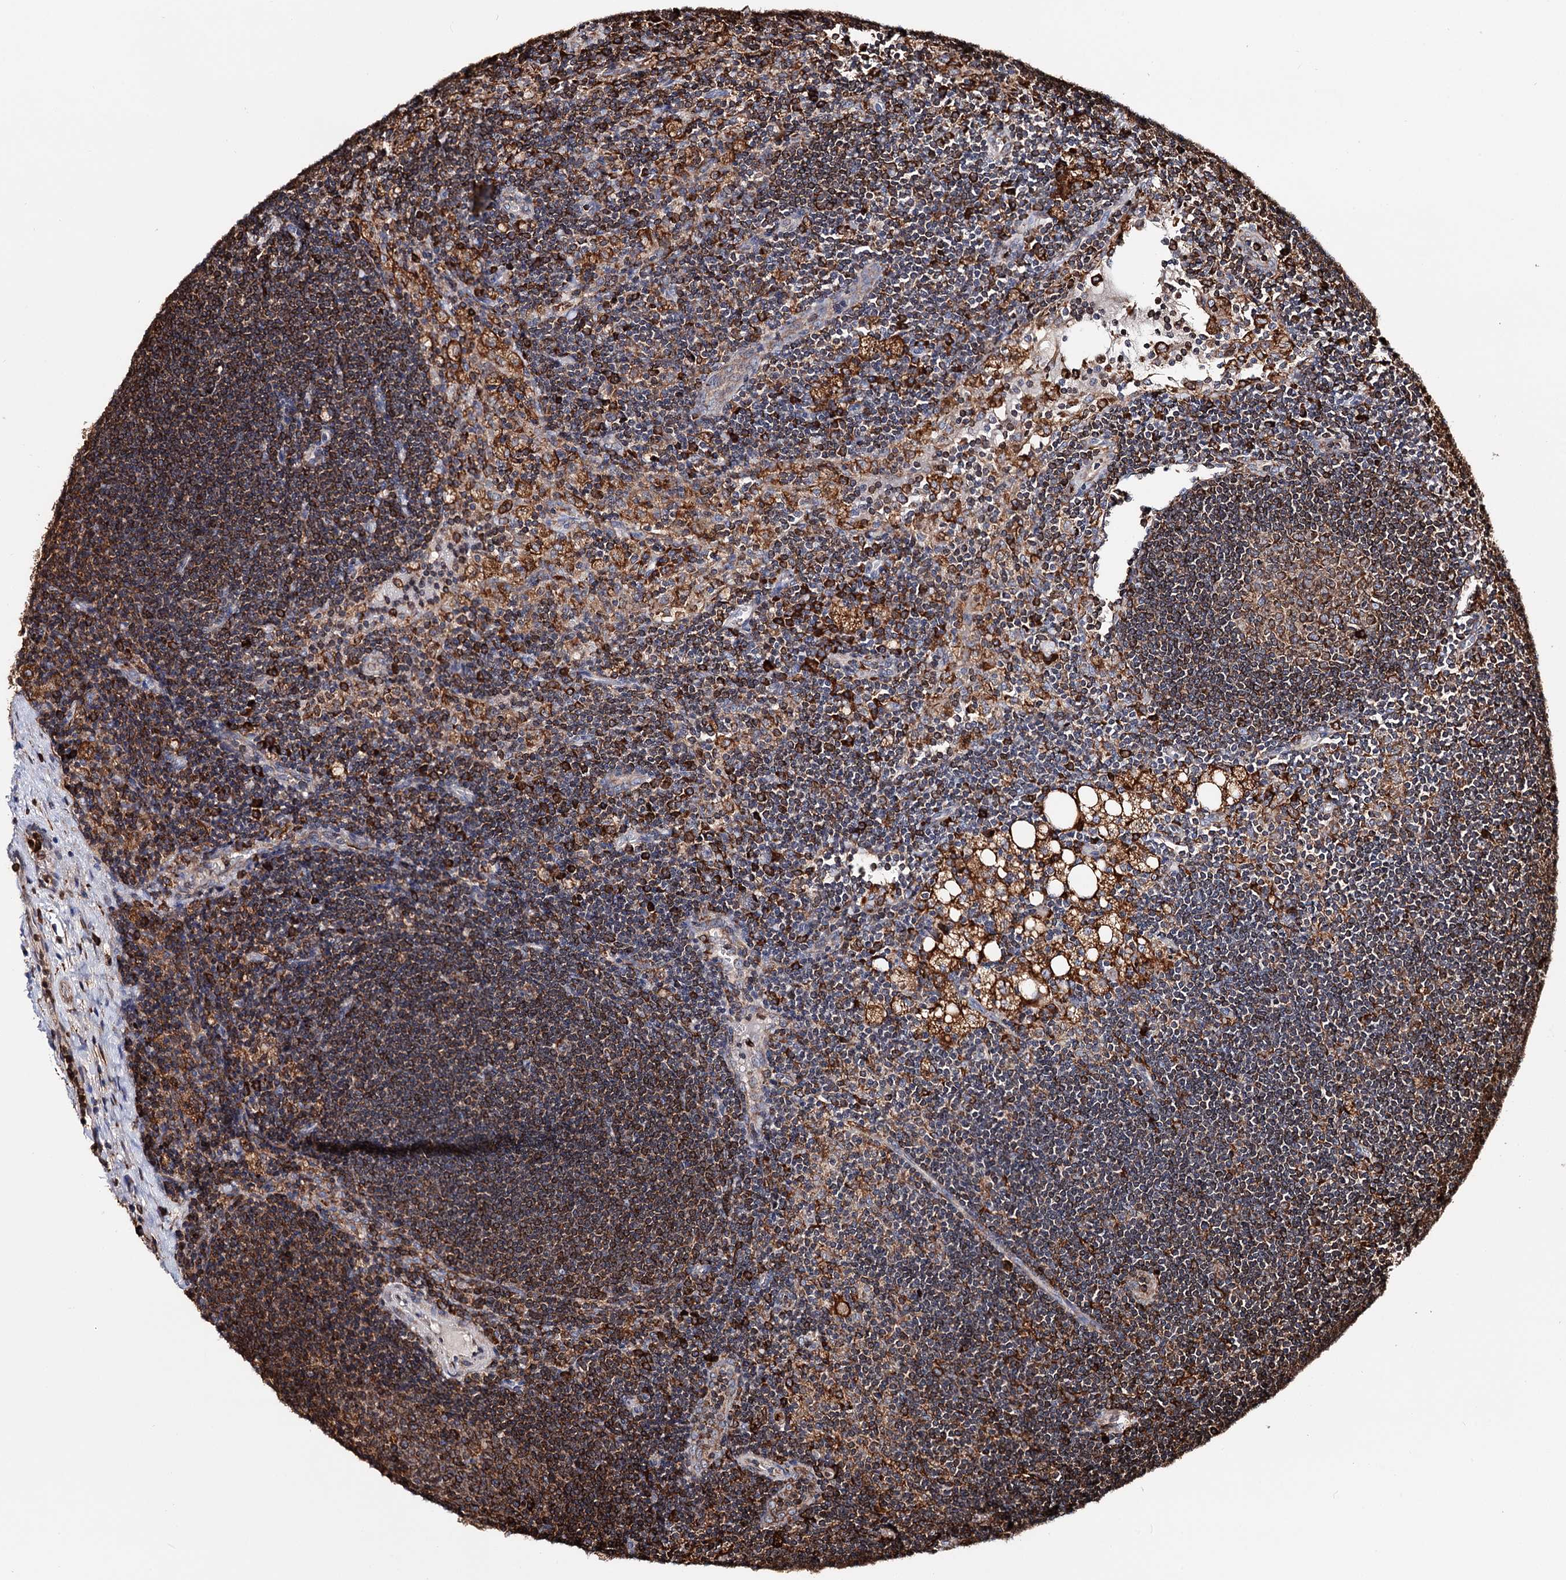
{"staining": {"intensity": "strong", "quantity": "25%-75%", "location": "cytoplasmic/membranous"}, "tissue": "lymph node", "cell_type": "Germinal center cells", "image_type": "normal", "snomed": [{"axis": "morphology", "description": "Normal tissue, NOS"}, {"axis": "topography", "description": "Lymph node"}], "caption": "Immunohistochemical staining of normal lymph node exhibits strong cytoplasmic/membranous protein staining in about 25%-75% of germinal center cells. Immunohistochemistry (ihc) stains the protein of interest in brown and the nuclei are stained blue.", "gene": "ERP29", "patient": {"sex": "male", "age": 24}}